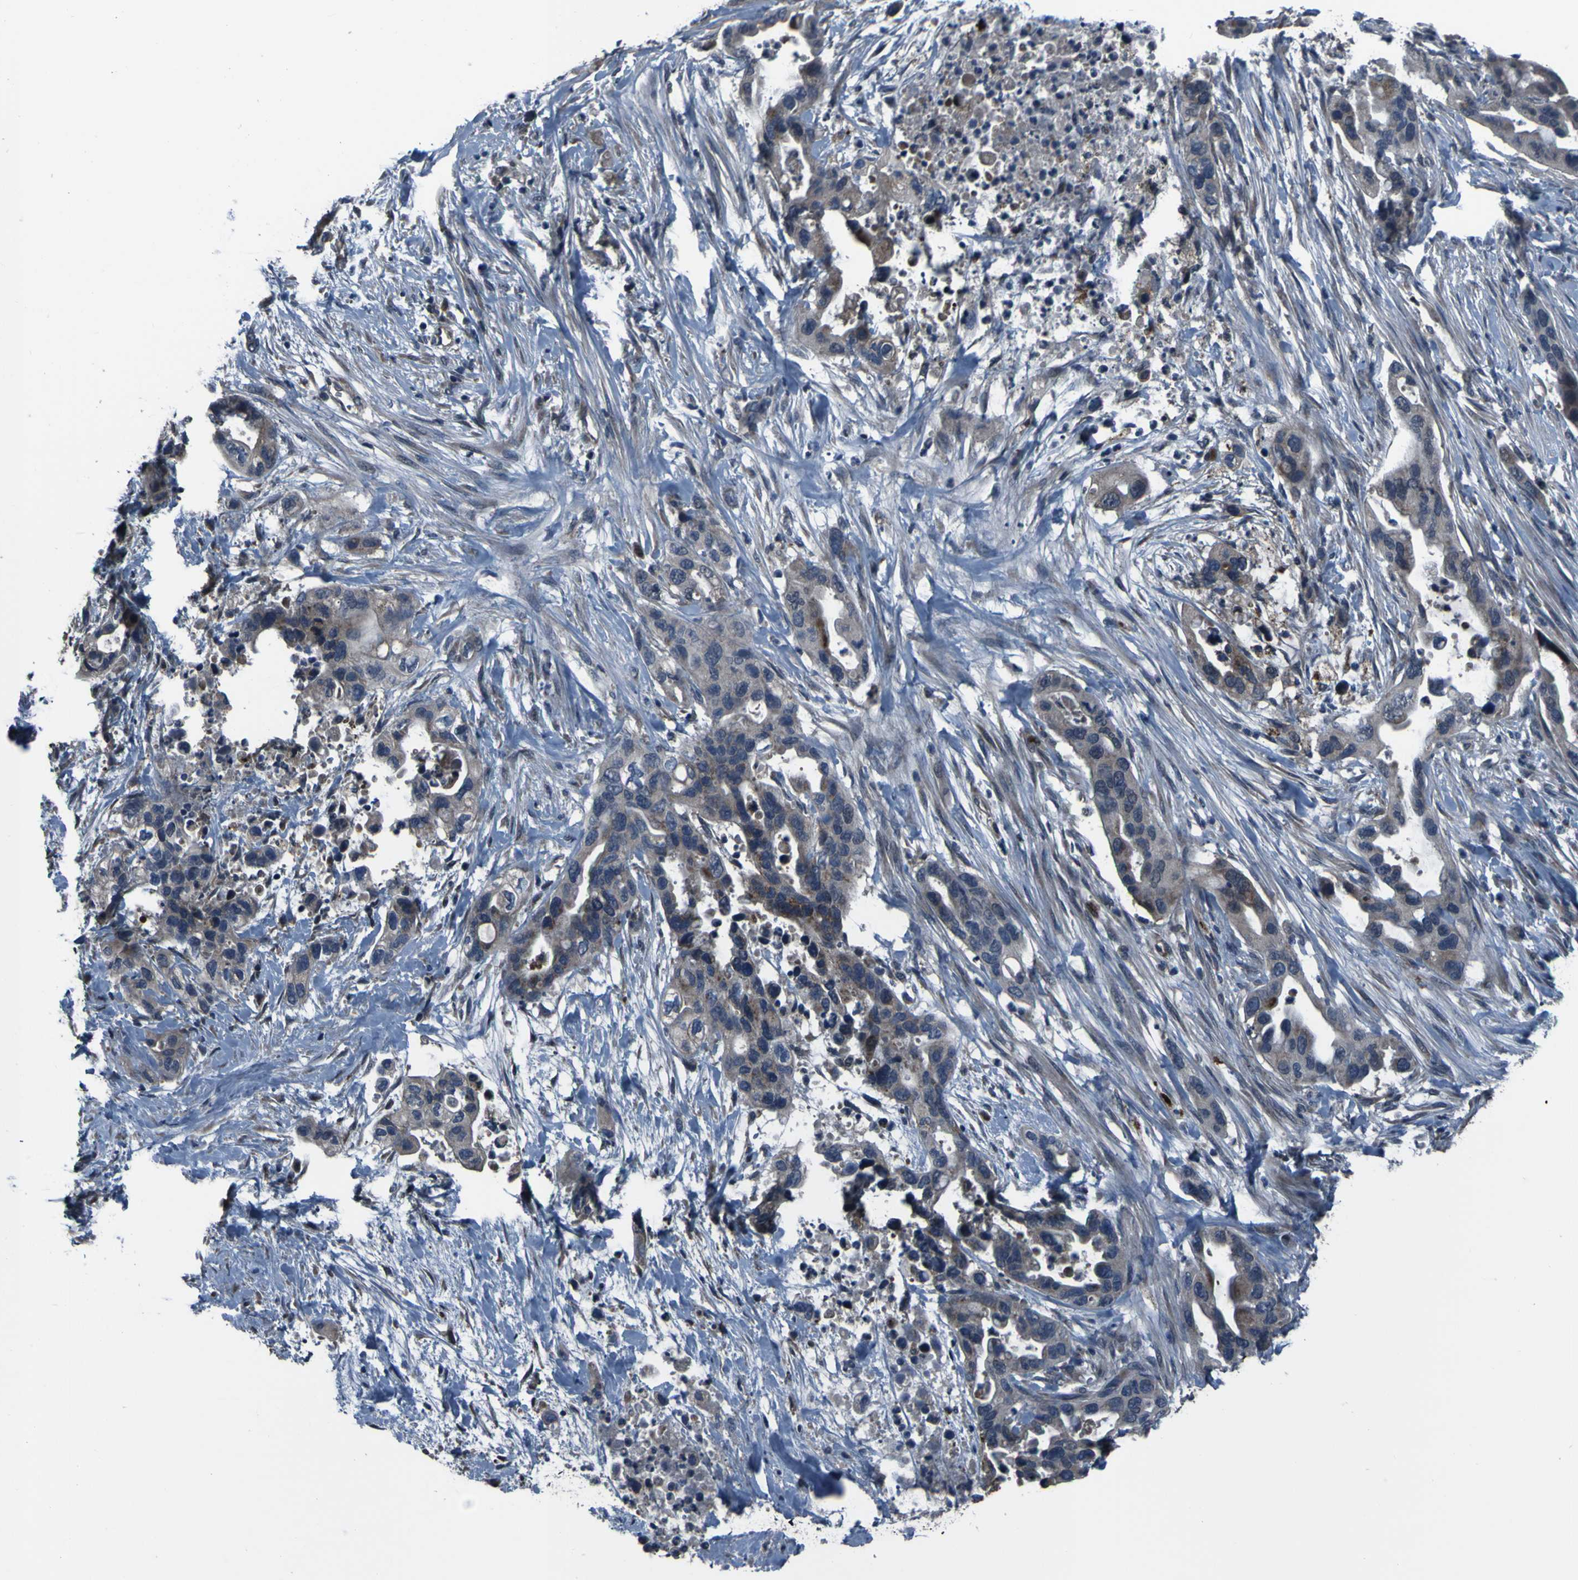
{"staining": {"intensity": "weak", "quantity": ">75%", "location": "cytoplasmic/membranous"}, "tissue": "pancreatic cancer", "cell_type": "Tumor cells", "image_type": "cancer", "snomed": [{"axis": "morphology", "description": "Adenocarcinoma, NOS"}, {"axis": "topography", "description": "Pancreas"}], "caption": "Immunohistochemistry (DAB) staining of human pancreatic cancer (adenocarcinoma) demonstrates weak cytoplasmic/membranous protein staining in about >75% of tumor cells.", "gene": "OSTM1", "patient": {"sex": "female", "age": 71}}